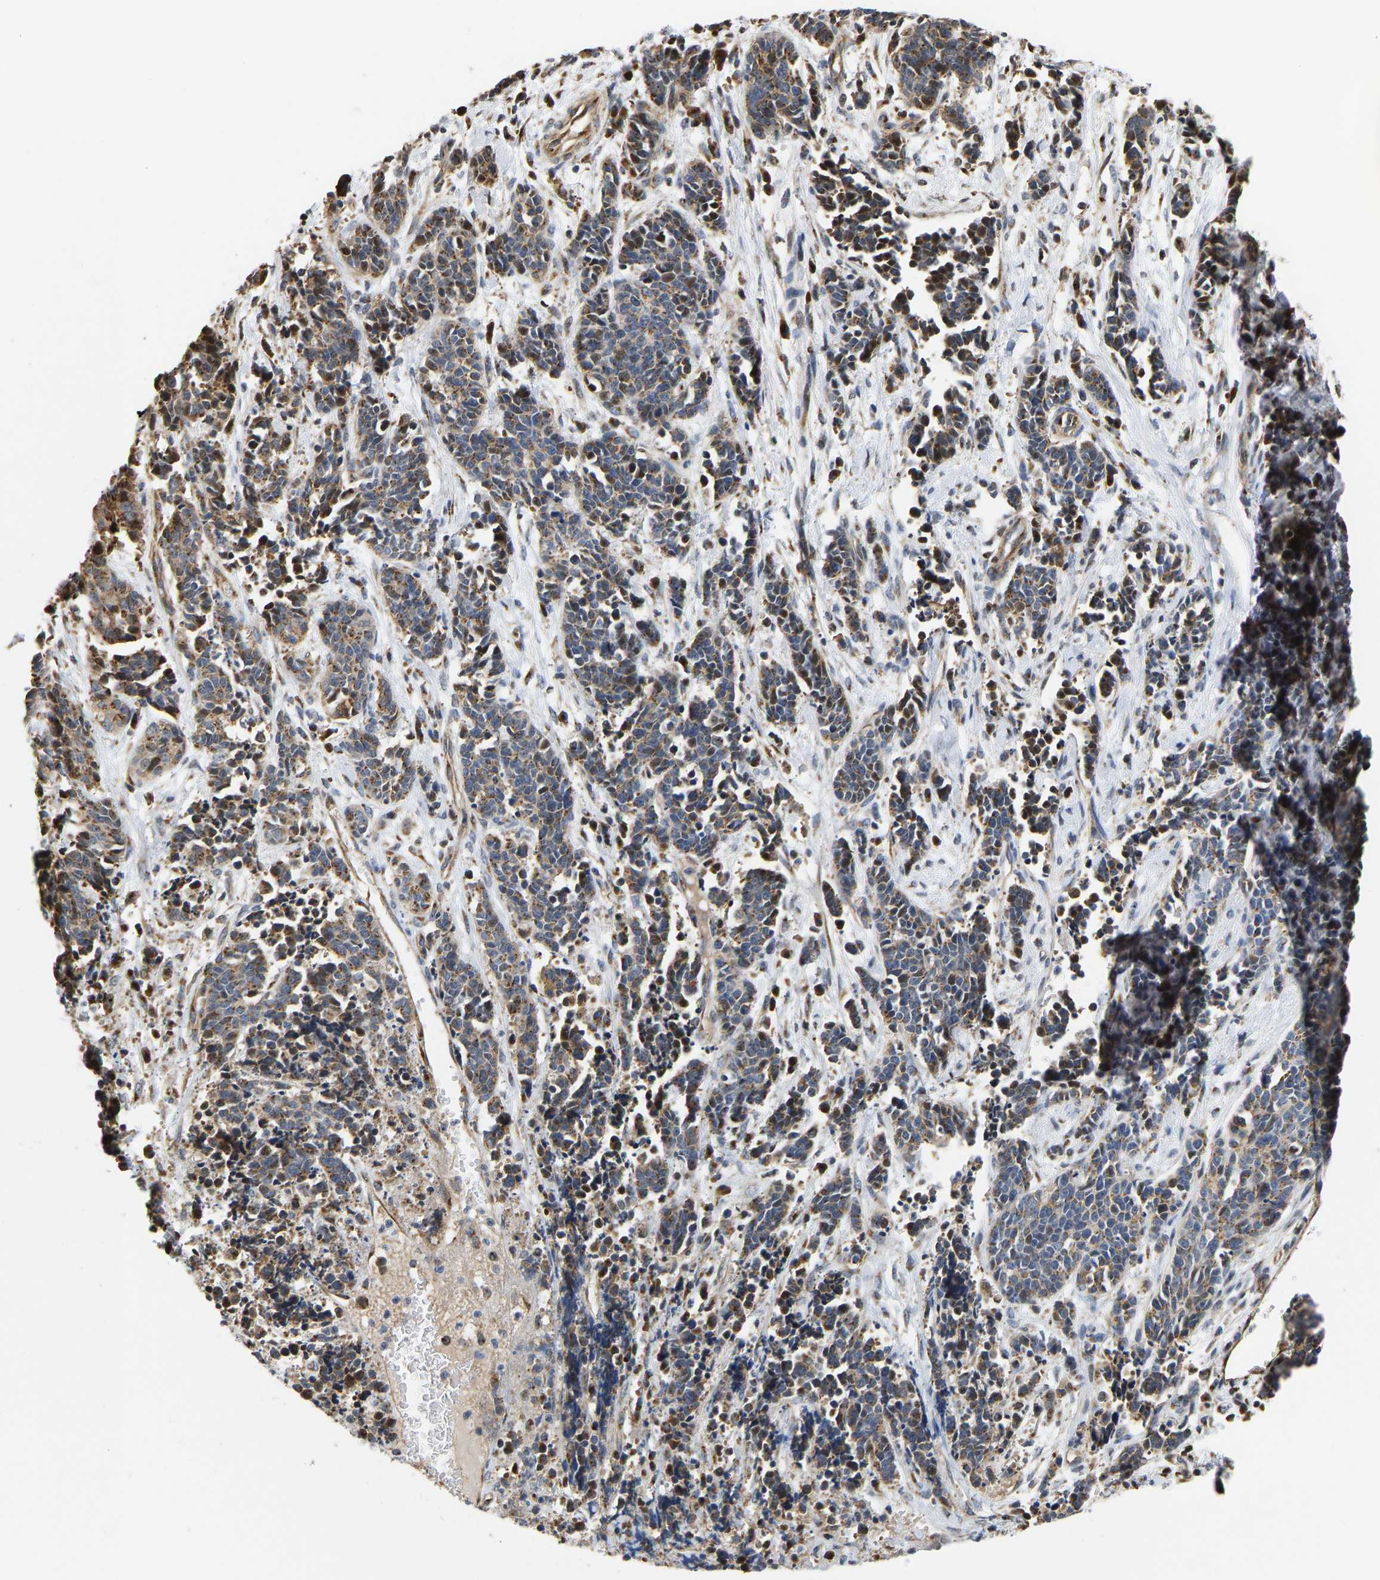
{"staining": {"intensity": "moderate", "quantity": ">75%", "location": "cytoplasmic/membranous"}, "tissue": "cervical cancer", "cell_type": "Tumor cells", "image_type": "cancer", "snomed": [{"axis": "morphology", "description": "Squamous cell carcinoma, NOS"}, {"axis": "topography", "description": "Cervix"}], "caption": "Immunohistochemical staining of human cervical cancer (squamous cell carcinoma) shows medium levels of moderate cytoplasmic/membranous expression in about >75% of tumor cells.", "gene": "YIPF4", "patient": {"sex": "female", "age": 35}}